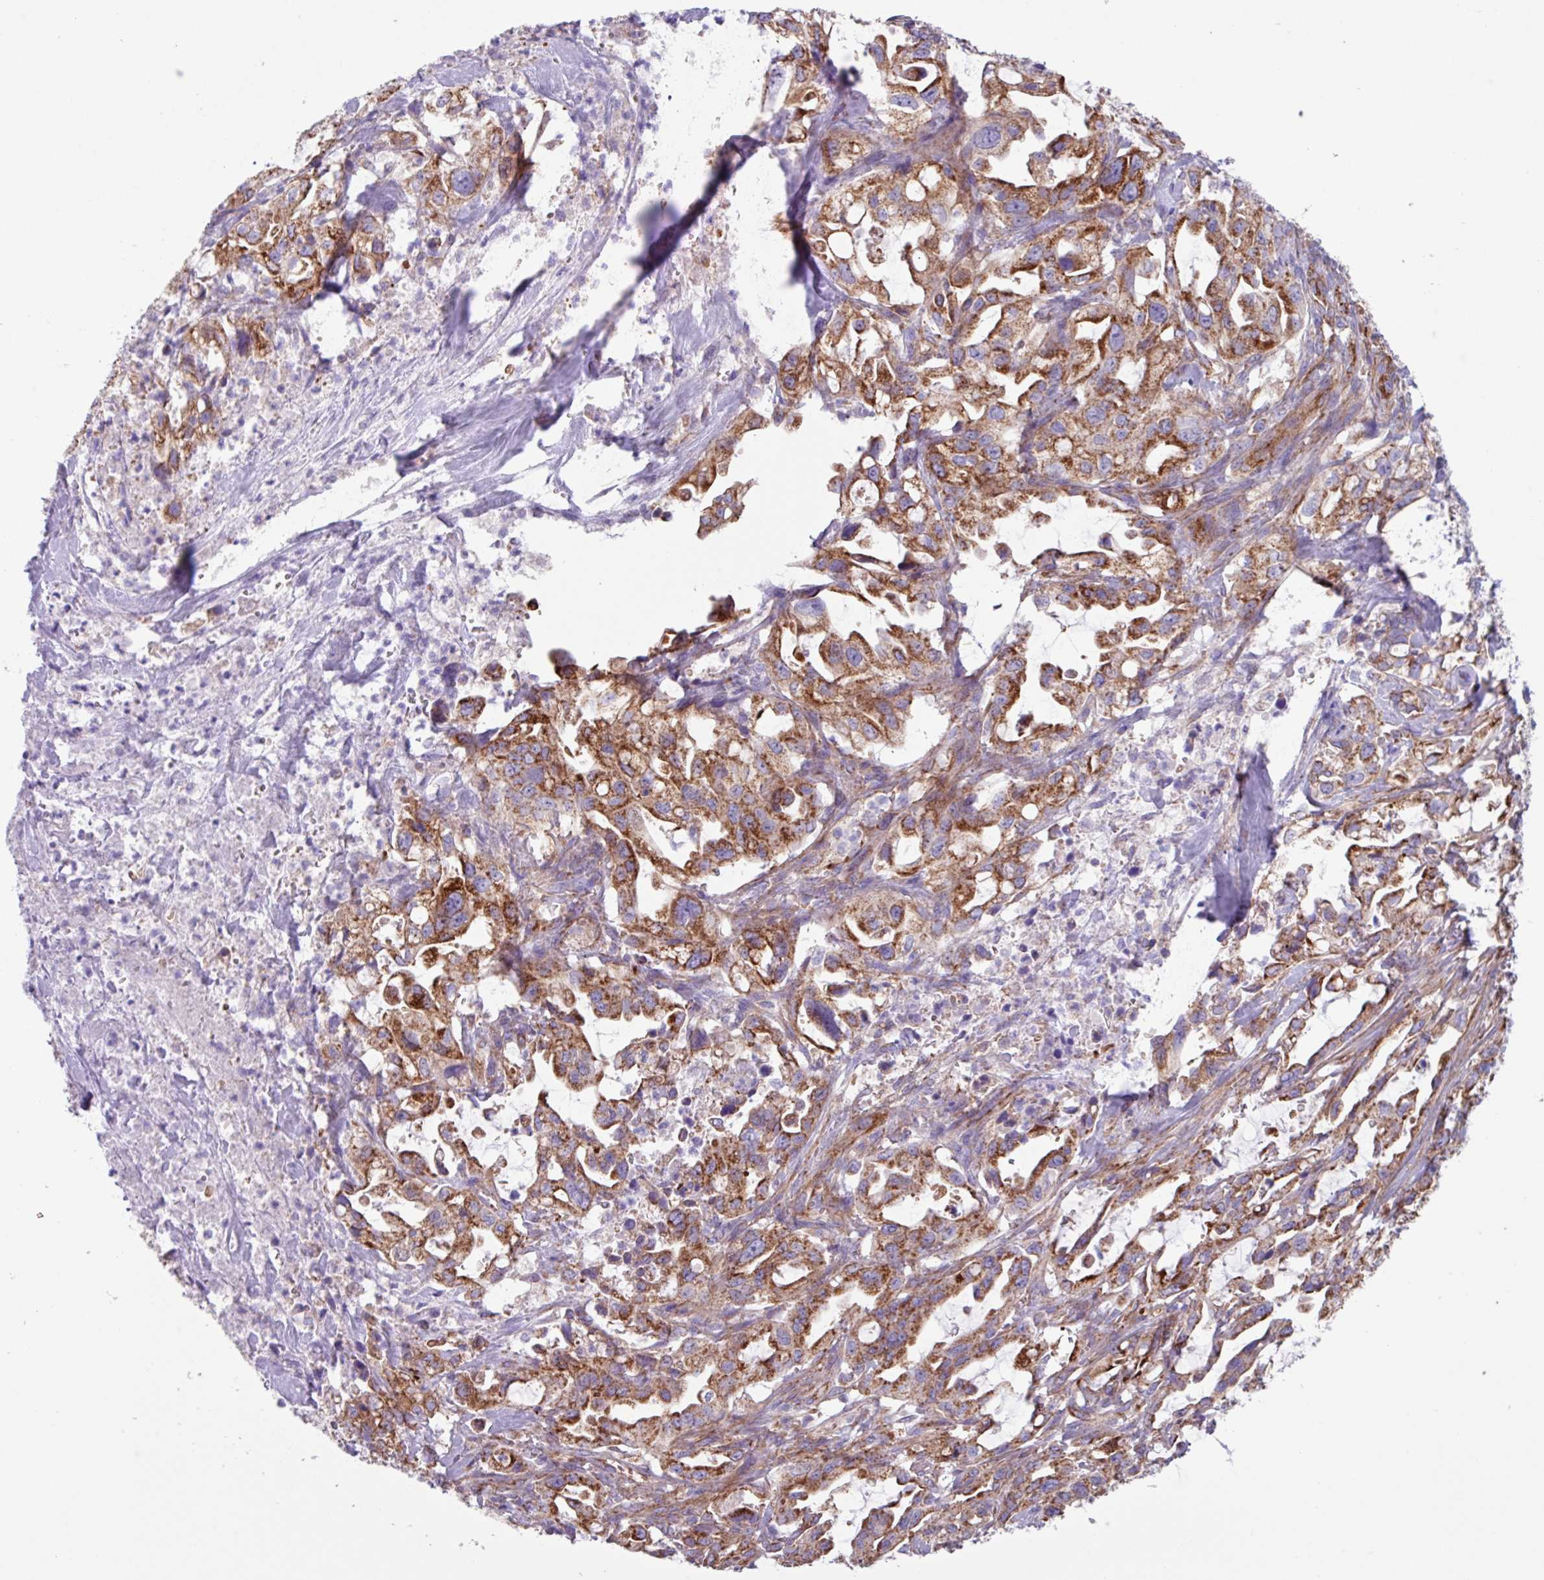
{"staining": {"intensity": "strong", "quantity": ">75%", "location": "cytoplasmic/membranous"}, "tissue": "pancreatic cancer", "cell_type": "Tumor cells", "image_type": "cancer", "snomed": [{"axis": "morphology", "description": "Adenocarcinoma, NOS"}, {"axis": "topography", "description": "Pancreas"}], "caption": "The immunohistochemical stain highlights strong cytoplasmic/membranous positivity in tumor cells of pancreatic cancer (adenocarcinoma) tissue.", "gene": "OTULIN", "patient": {"sex": "female", "age": 61}}